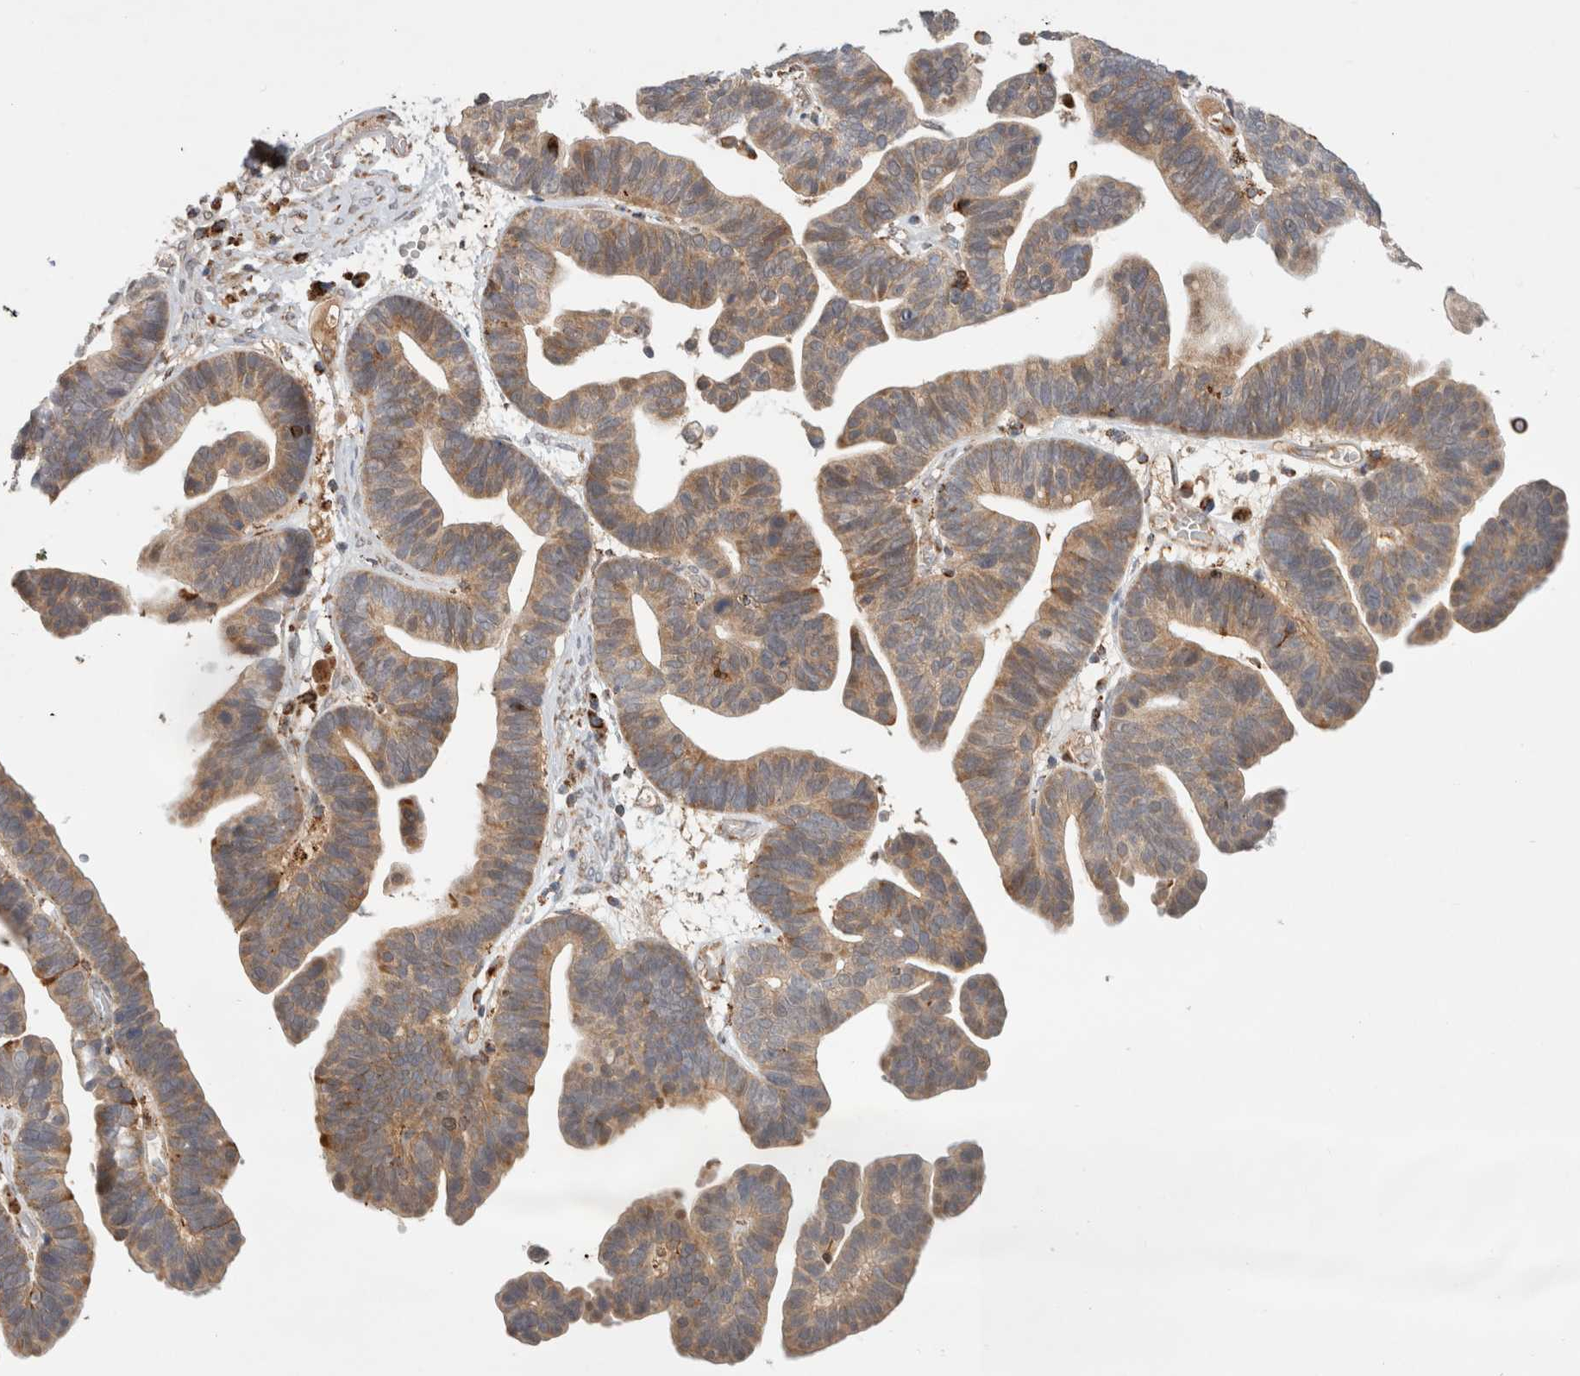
{"staining": {"intensity": "weak", "quantity": ">75%", "location": "cytoplasmic/membranous"}, "tissue": "ovarian cancer", "cell_type": "Tumor cells", "image_type": "cancer", "snomed": [{"axis": "morphology", "description": "Cystadenocarcinoma, serous, NOS"}, {"axis": "topography", "description": "Ovary"}], "caption": "Ovarian serous cystadenocarcinoma stained with immunohistochemistry (IHC) reveals weak cytoplasmic/membranous expression in approximately >75% of tumor cells.", "gene": "HROB", "patient": {"sex": "female", "age": 56}}